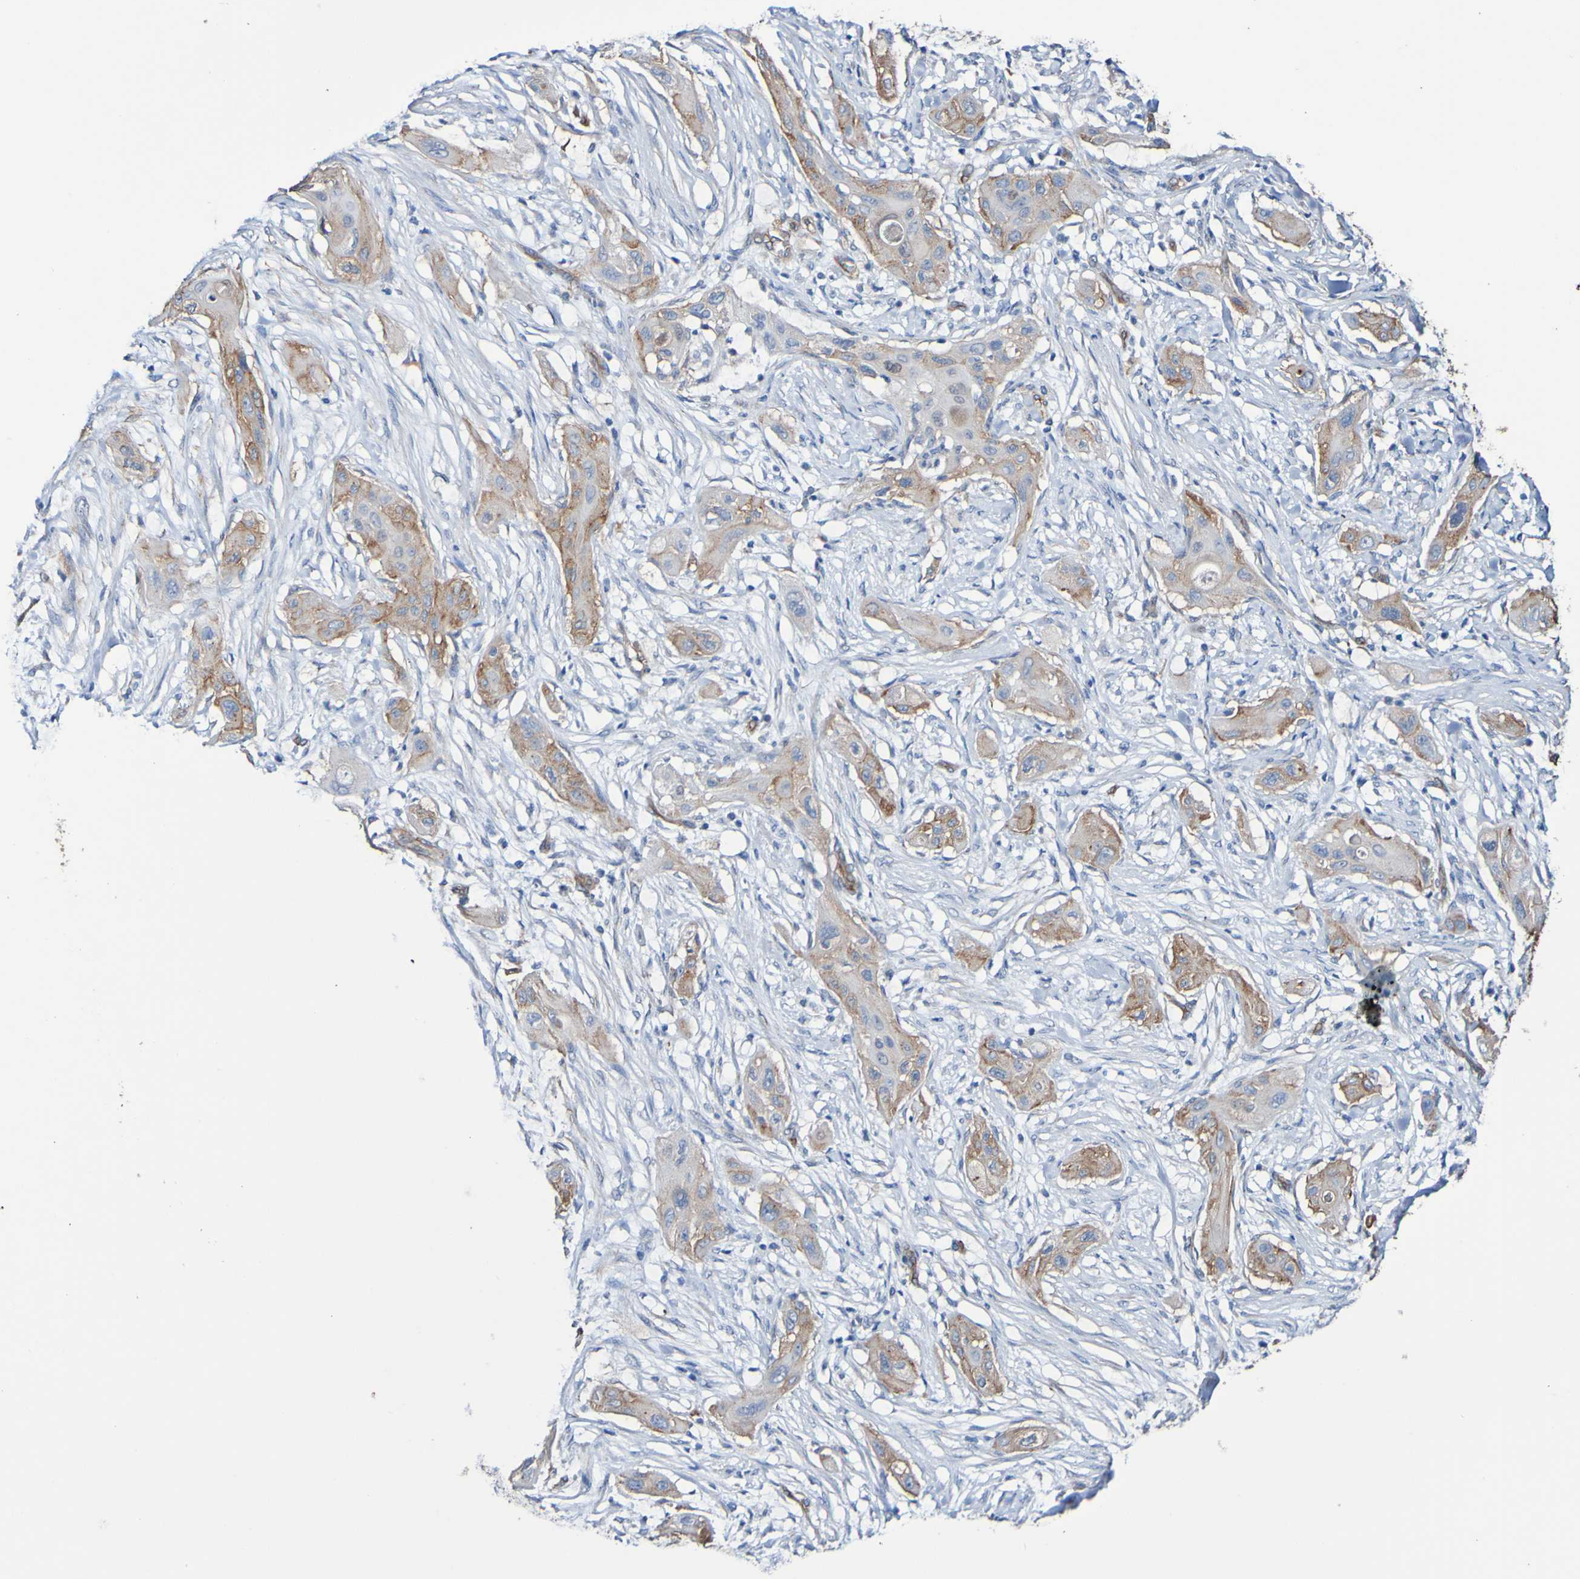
{"staining": {"intensity": "moderate", "quantity": ">75%", "location": "cytoplasmic/membranous"}, "tissue": "lung cancer", "cell_type": "Tumor cells", "image_type": "cancer", "snomed": [{"axis": "morphology", "description": "Squamous cell carcinoma, NOS"}, {"axis": "topography", "description": "Lung"}], "caption": "Squamous cell carcinoma (lung) tissue exhibits moderate cytoplasmic/membranous expression in about >75% of tumor cells, visualized by immunohistochemistry. The staining was performed using DAB to visualize the protein expression in brown, while the nuclei were stained in blue with hematoxylin (Magnification: 20x).", "gene": "ELMOD3", "patient": {"sex": "female", "age": 47}}